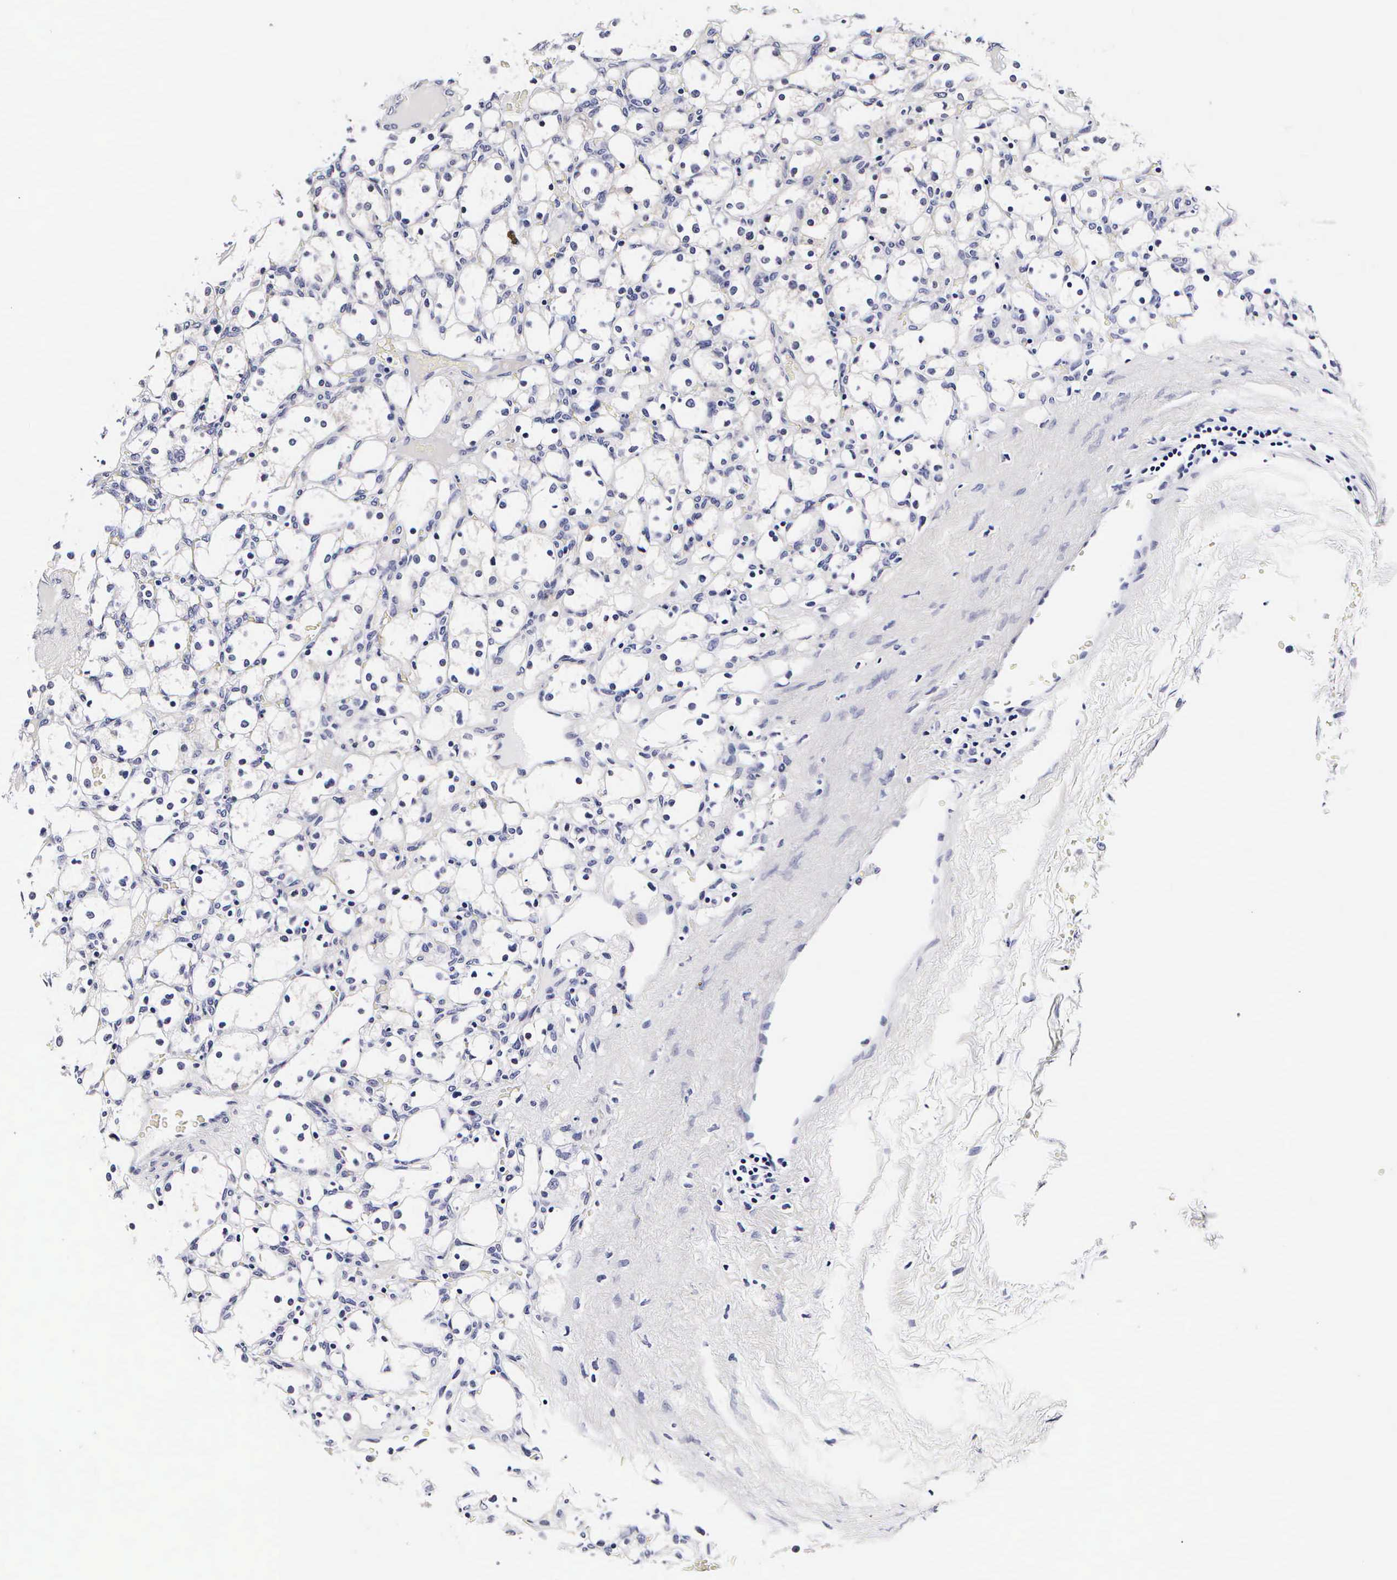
{"staining": {"intensity": "negative", "quantity": "none", "location": "none"}, "tissue": "renal cancer", "cell_type": "Tumor cells", "image_type": "cancer", "snomed": [{"axis": "morphology", "description": "Adenocarcinoma, NOS"}, {"axis": "topography", "description": "Kidney"}], "caption": "Tumor cells show no significant expression in renal cancer. (DAB immunohistochemistry (IHC) visualized using brightfield microscopy, high magnification).", "gene": "RNASE6", "patient": {"sex": "female", "age": 83}}